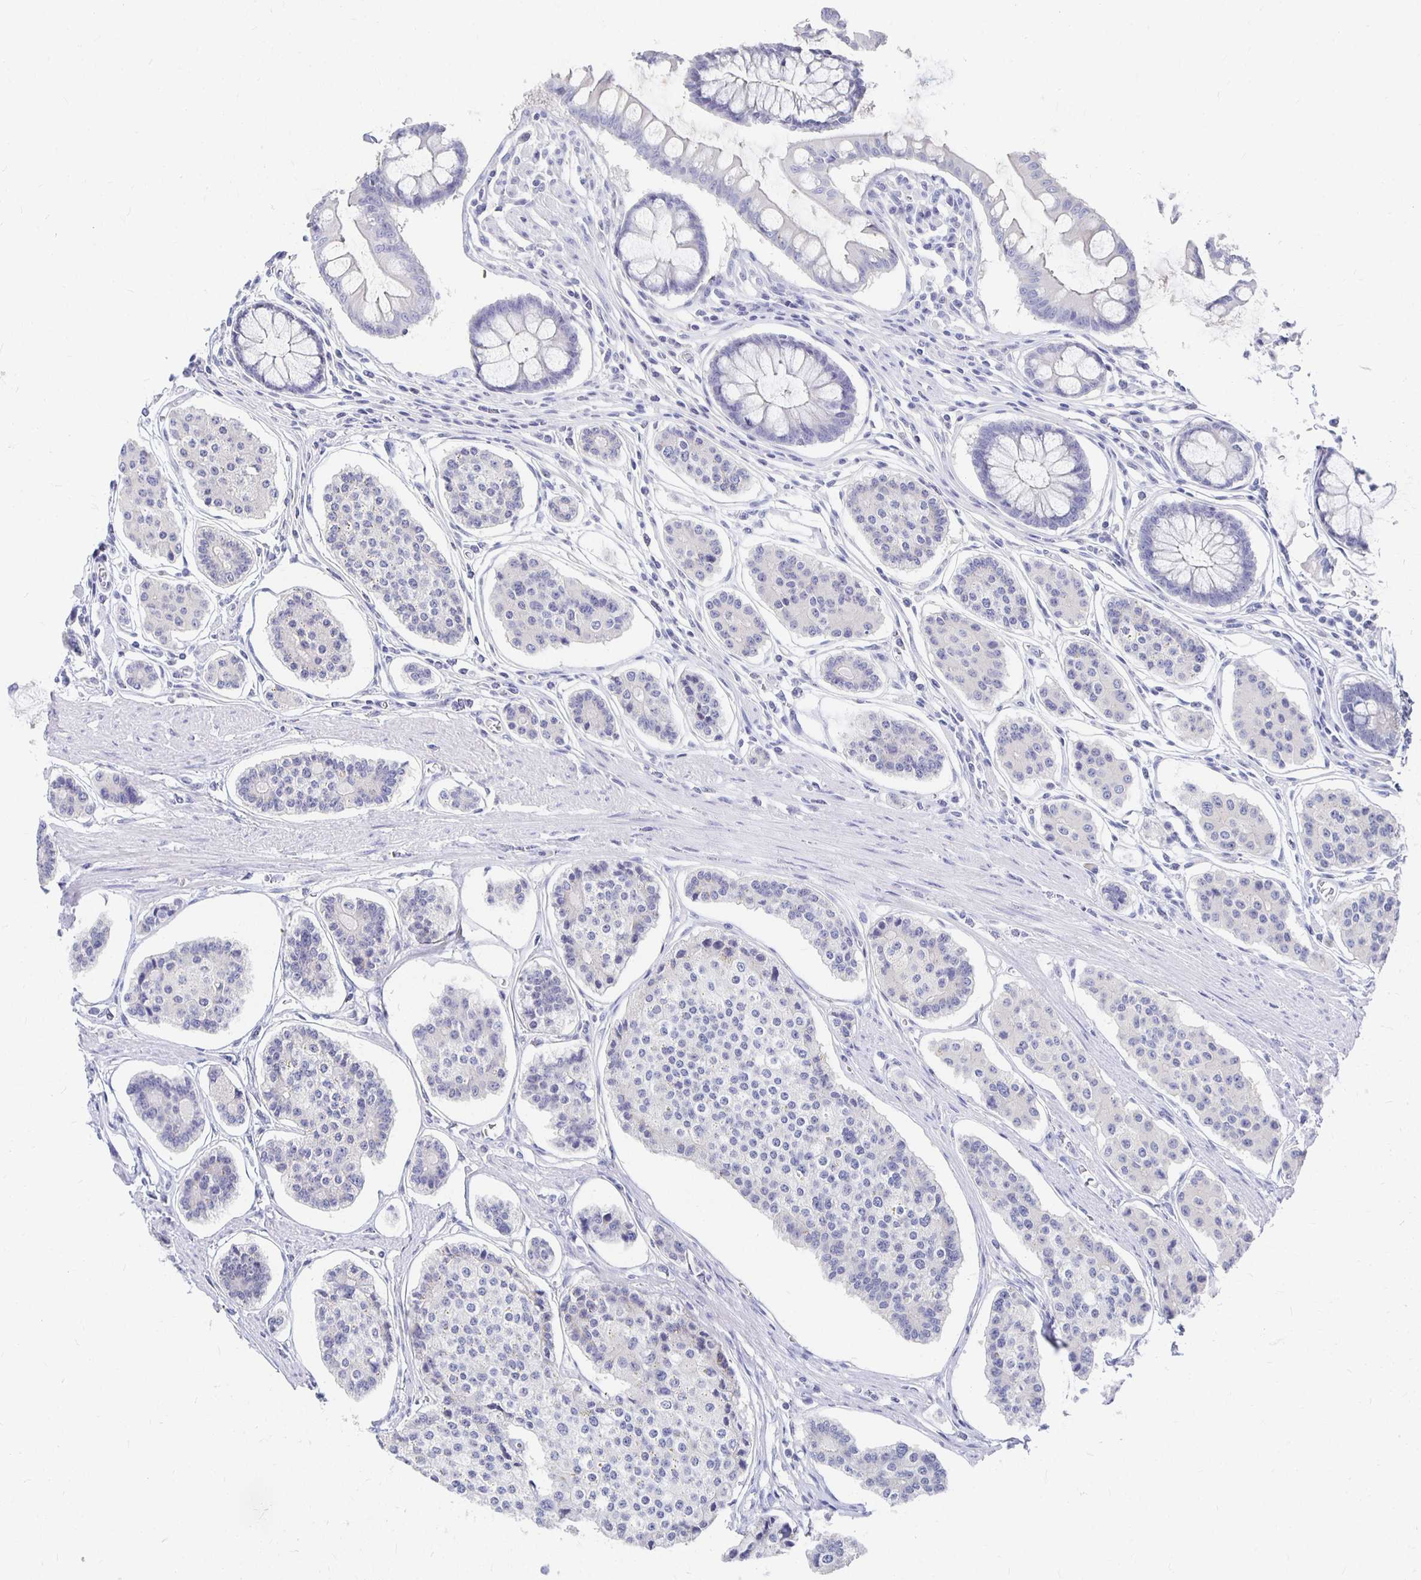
{"staining": {"intensity": "negative", "quantity": "none", "location": "none"}, "tissue": "carcinoid", "cell_type": "Tumor cells", "image_type": "cancer", "snomed": [{"axis": "morphology", "description": "Carcinoid, malignant, NOS"}, {"axis": "topography", "description": "Small intestine"}], "caption": "High magnification brightfield microscopy of carcinoid stained with DAB (brown) and counterstained with hematoxylin (blue): tumor cells show no significant staining.", "gene": "FKRP", "patient": {"sex": "female", "age": 65}}